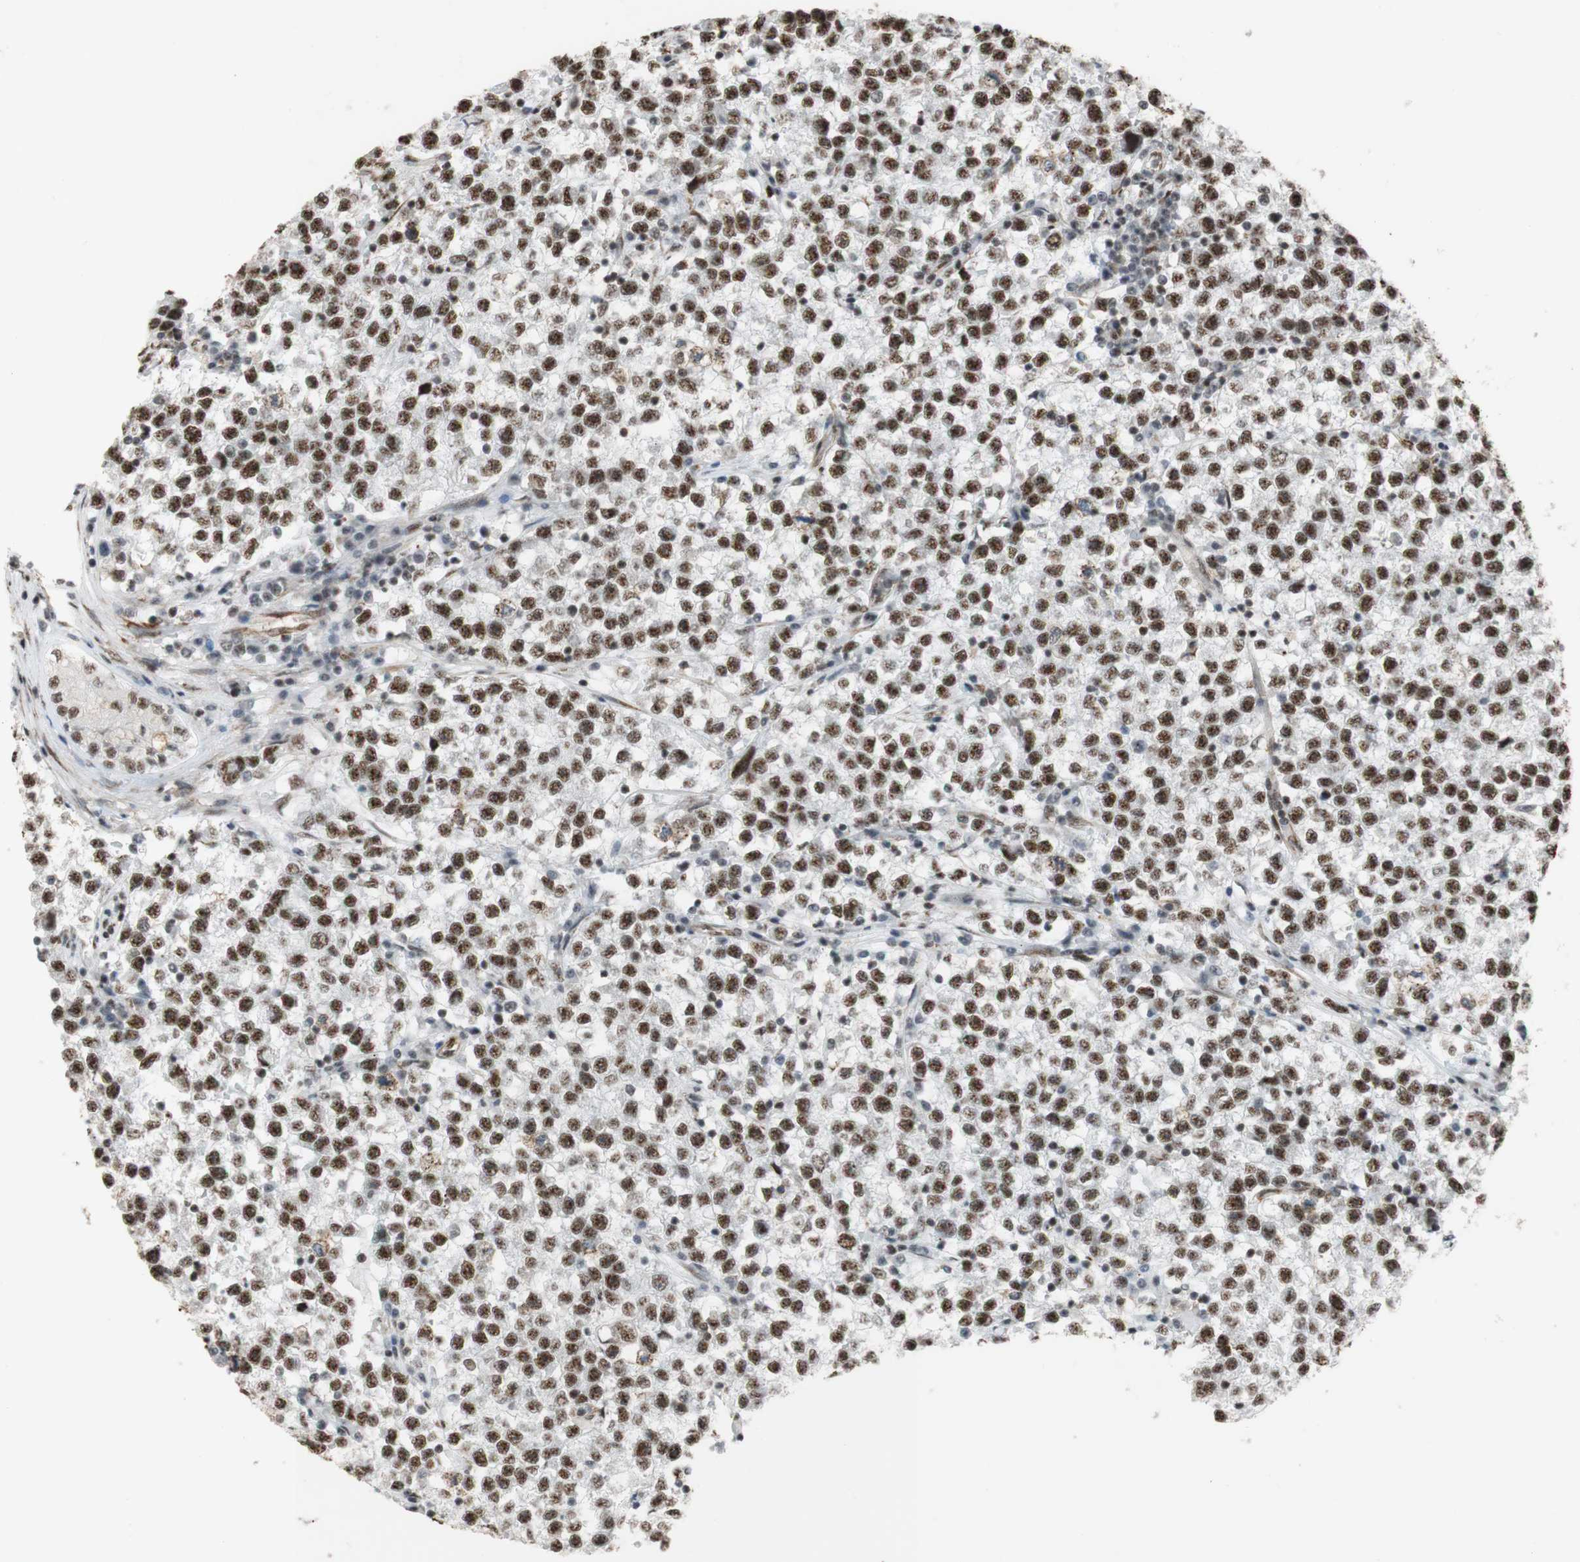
{"staining": {"intensity": "strong", "quantity": ">75%", "location": "nuclear"}, "tissue": "testis cancer", "cell_type": "Tumor cells", "image_type": "cancer", "snomed": [{"axis": "morphology", "description": "Seminoma, NOS"}, {"axis": "topography", "description": "Testis"}], "caption": "Approximately >75% of tumor cells in testis seminoma display strong nuclear protein positivity as visualized by brown immunohistochemical staining.", "gene": "SAP18", "patient": {"sex": "male", "age": 22}}